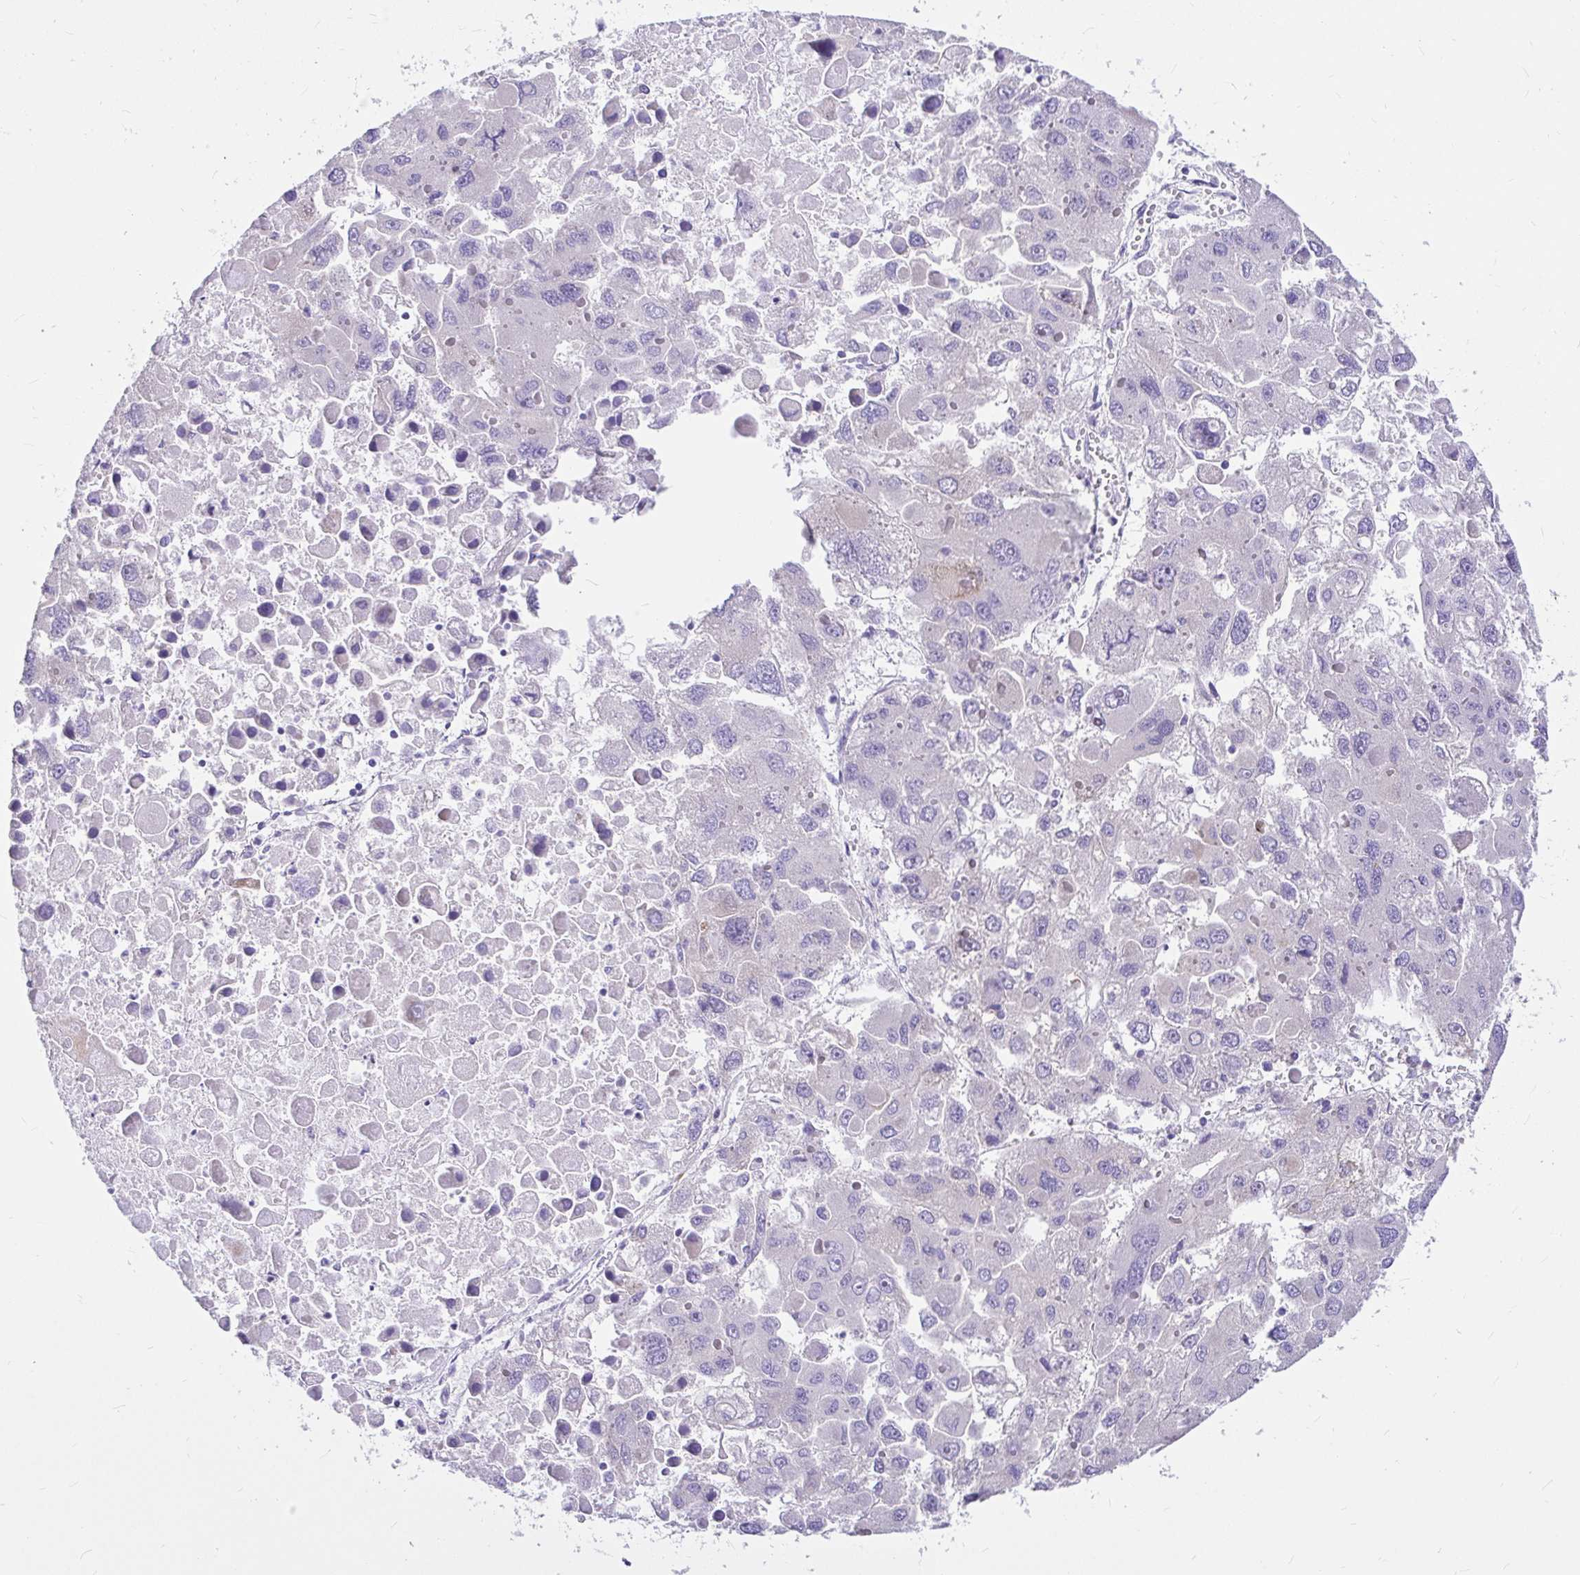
{"staining": {"intensity": "negative", "quantity": "none", "location": "none"}, "tissue": "liver cancer", "cell_type": "Tumor cells", "image_type": "cancer", "snomed": [{"axis": "morphology", "description": "Carcinoma, Hepatocellular, NOS"}, {"axis": "topography", "description": "Liver"}], "caption": "Protein analysis of liver cancer exhibits no significant positivity in tumor cells.", "gene": "GABBR2", "patient": {"sex": "female", "age": 41}}